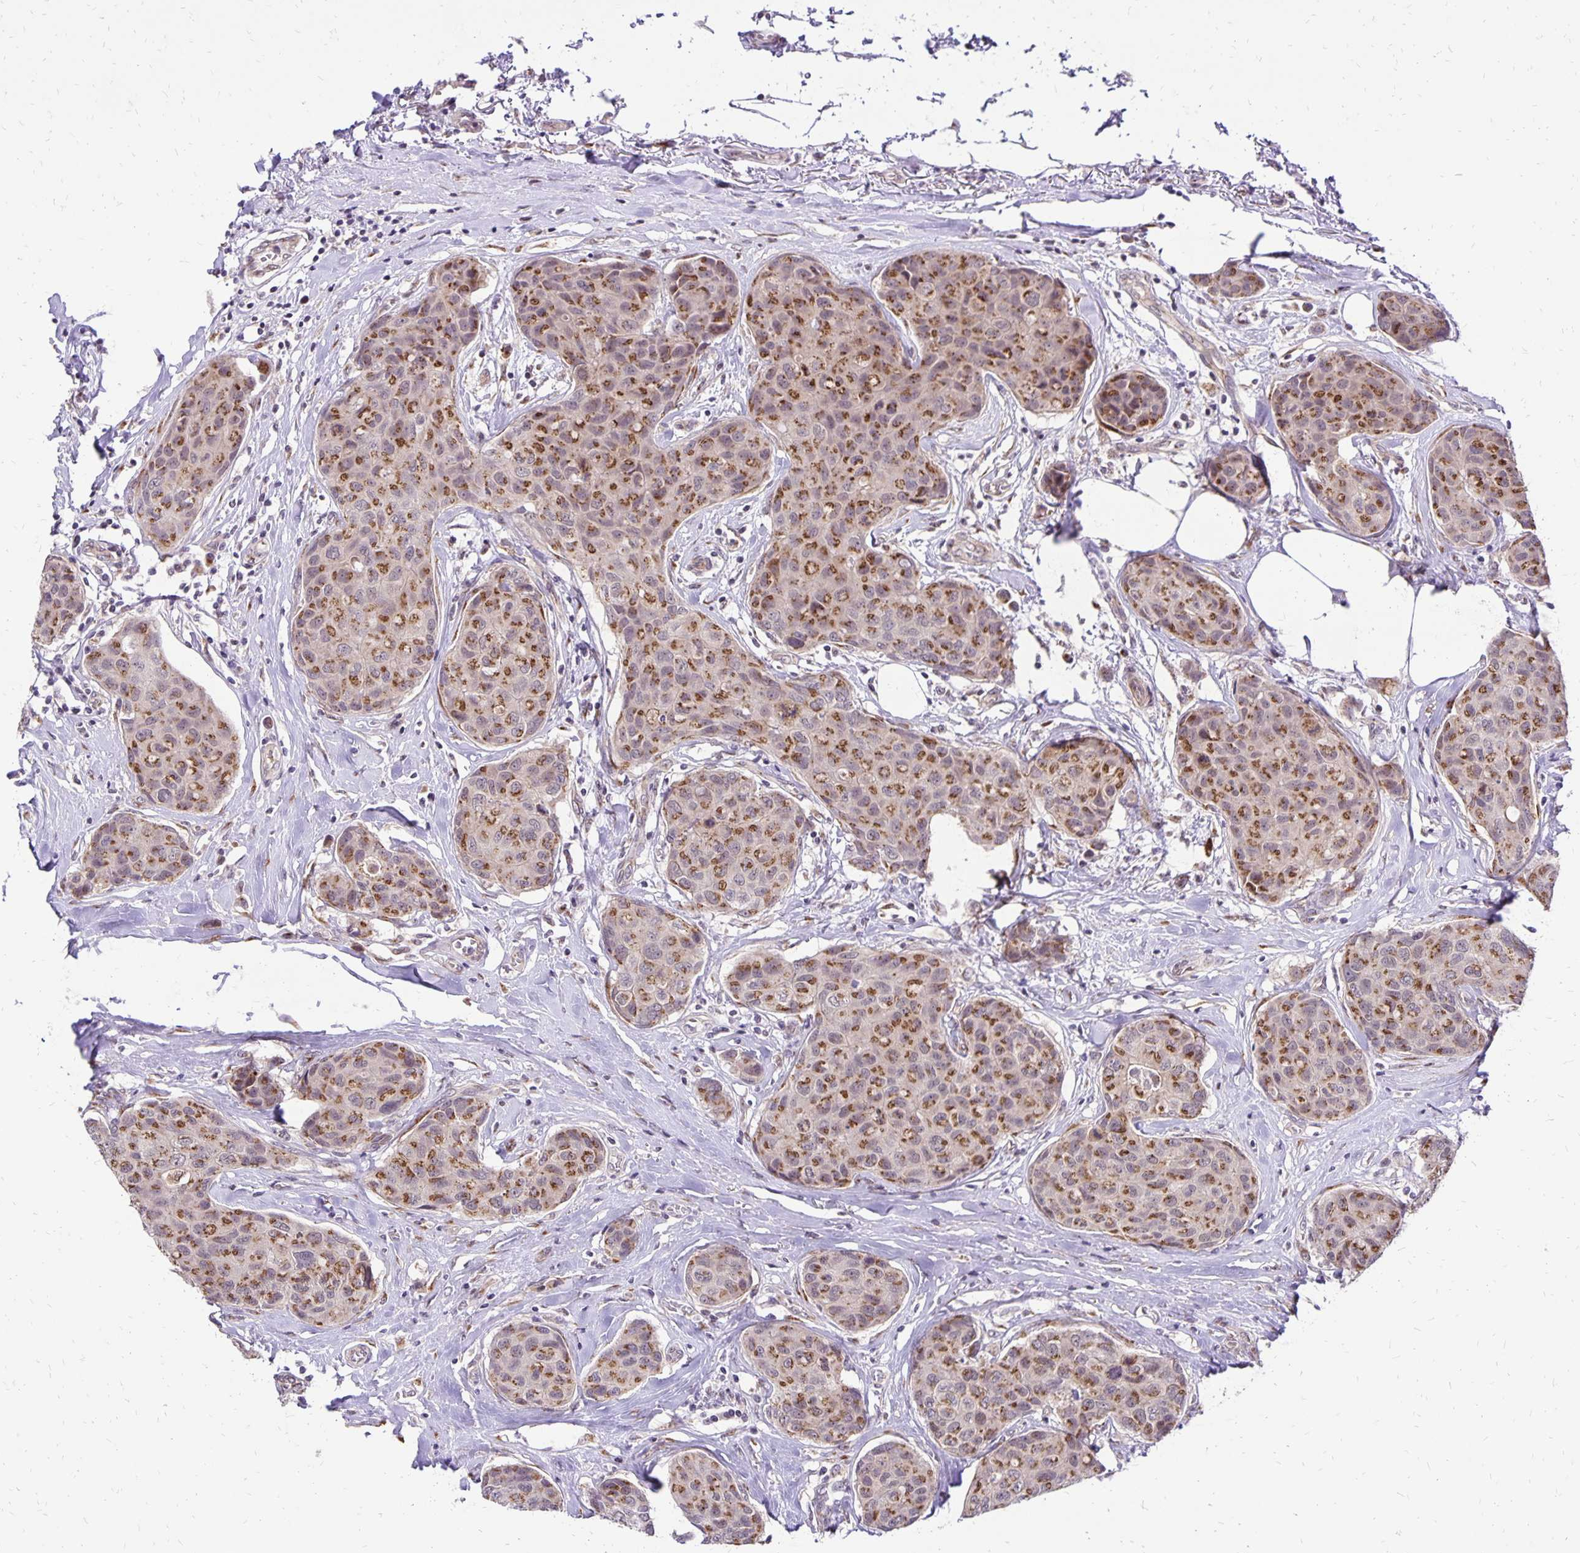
{"staining": {"intensity": "moderate", "quantity": ">75%", "location": "cytoplasmic/membranous"}, "tissue": "breast cancer", "cell_type": "Tumor cells", "image_type": "cancer", "snomed": [{"axis": "morphology", "description": "Duct carcinoma"}, {"axis": "topography", "description": "Breast"}], "caption": "Immunohistochemistry of infiltrating ductal carcinoma (breast) displays medium levels of moderate cytoplasmic/membranous expression in about >75% of tumor cells.", "gene": "GOLGA5", "patient": {"sex": "female", "age": 80}}